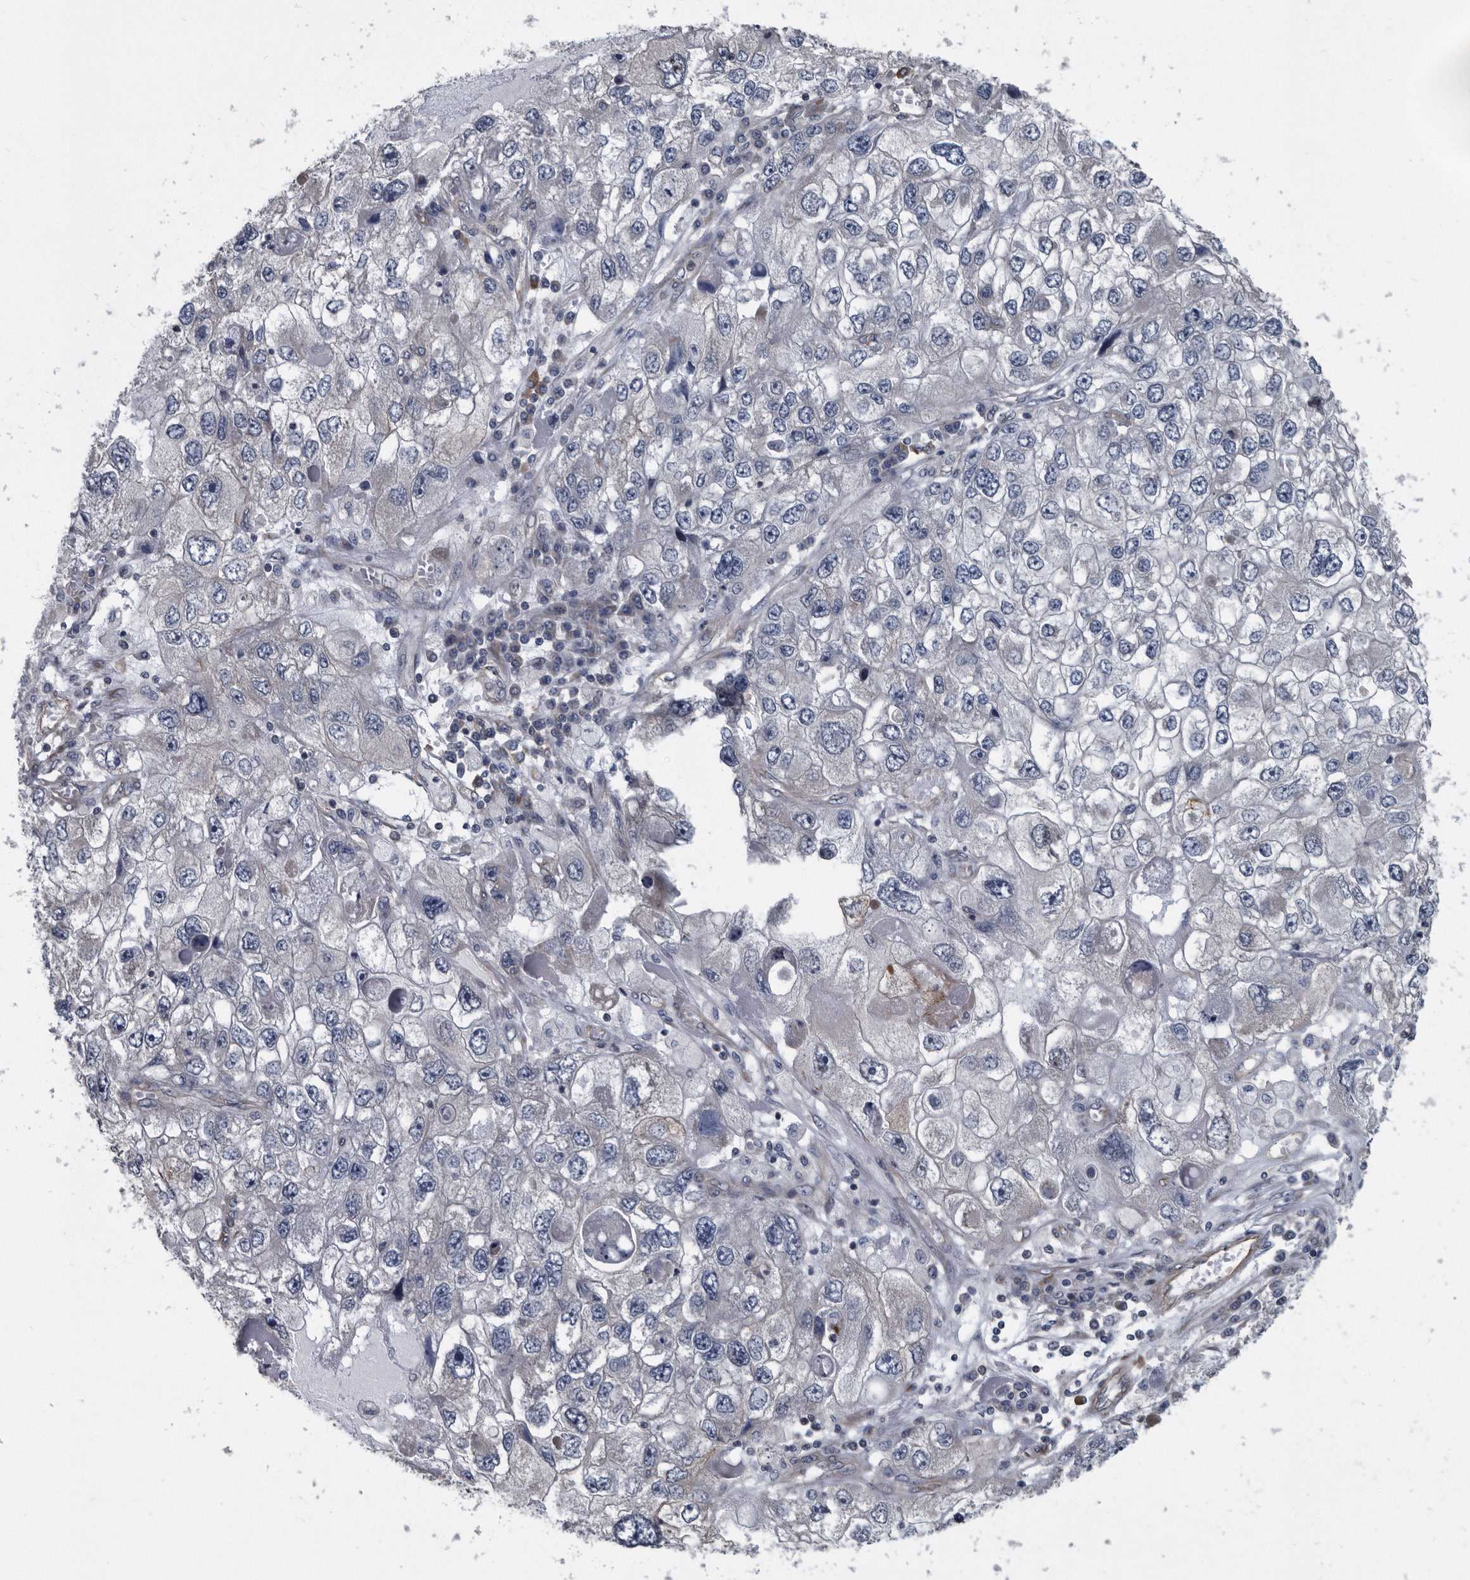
{"staining": {"intensity": "negative", "quantity": "none", "location": "none"}, "tissue": "endometrial cancer", "cell_type": "Tumor cells", "image_type": "cancer", "snomed": [{"axis": "morphology", "description": "Adenocarcinoma, NOS"}, {"axis": "topography", "description": "Endometrium"}], "caption": "Immunohistochemistry (IHC) of endometrial adenocarcinoma exhibits no staining in tumor cells.", "gene": "ARMCX1", "patient": {"sex": "female", "age": 49}}